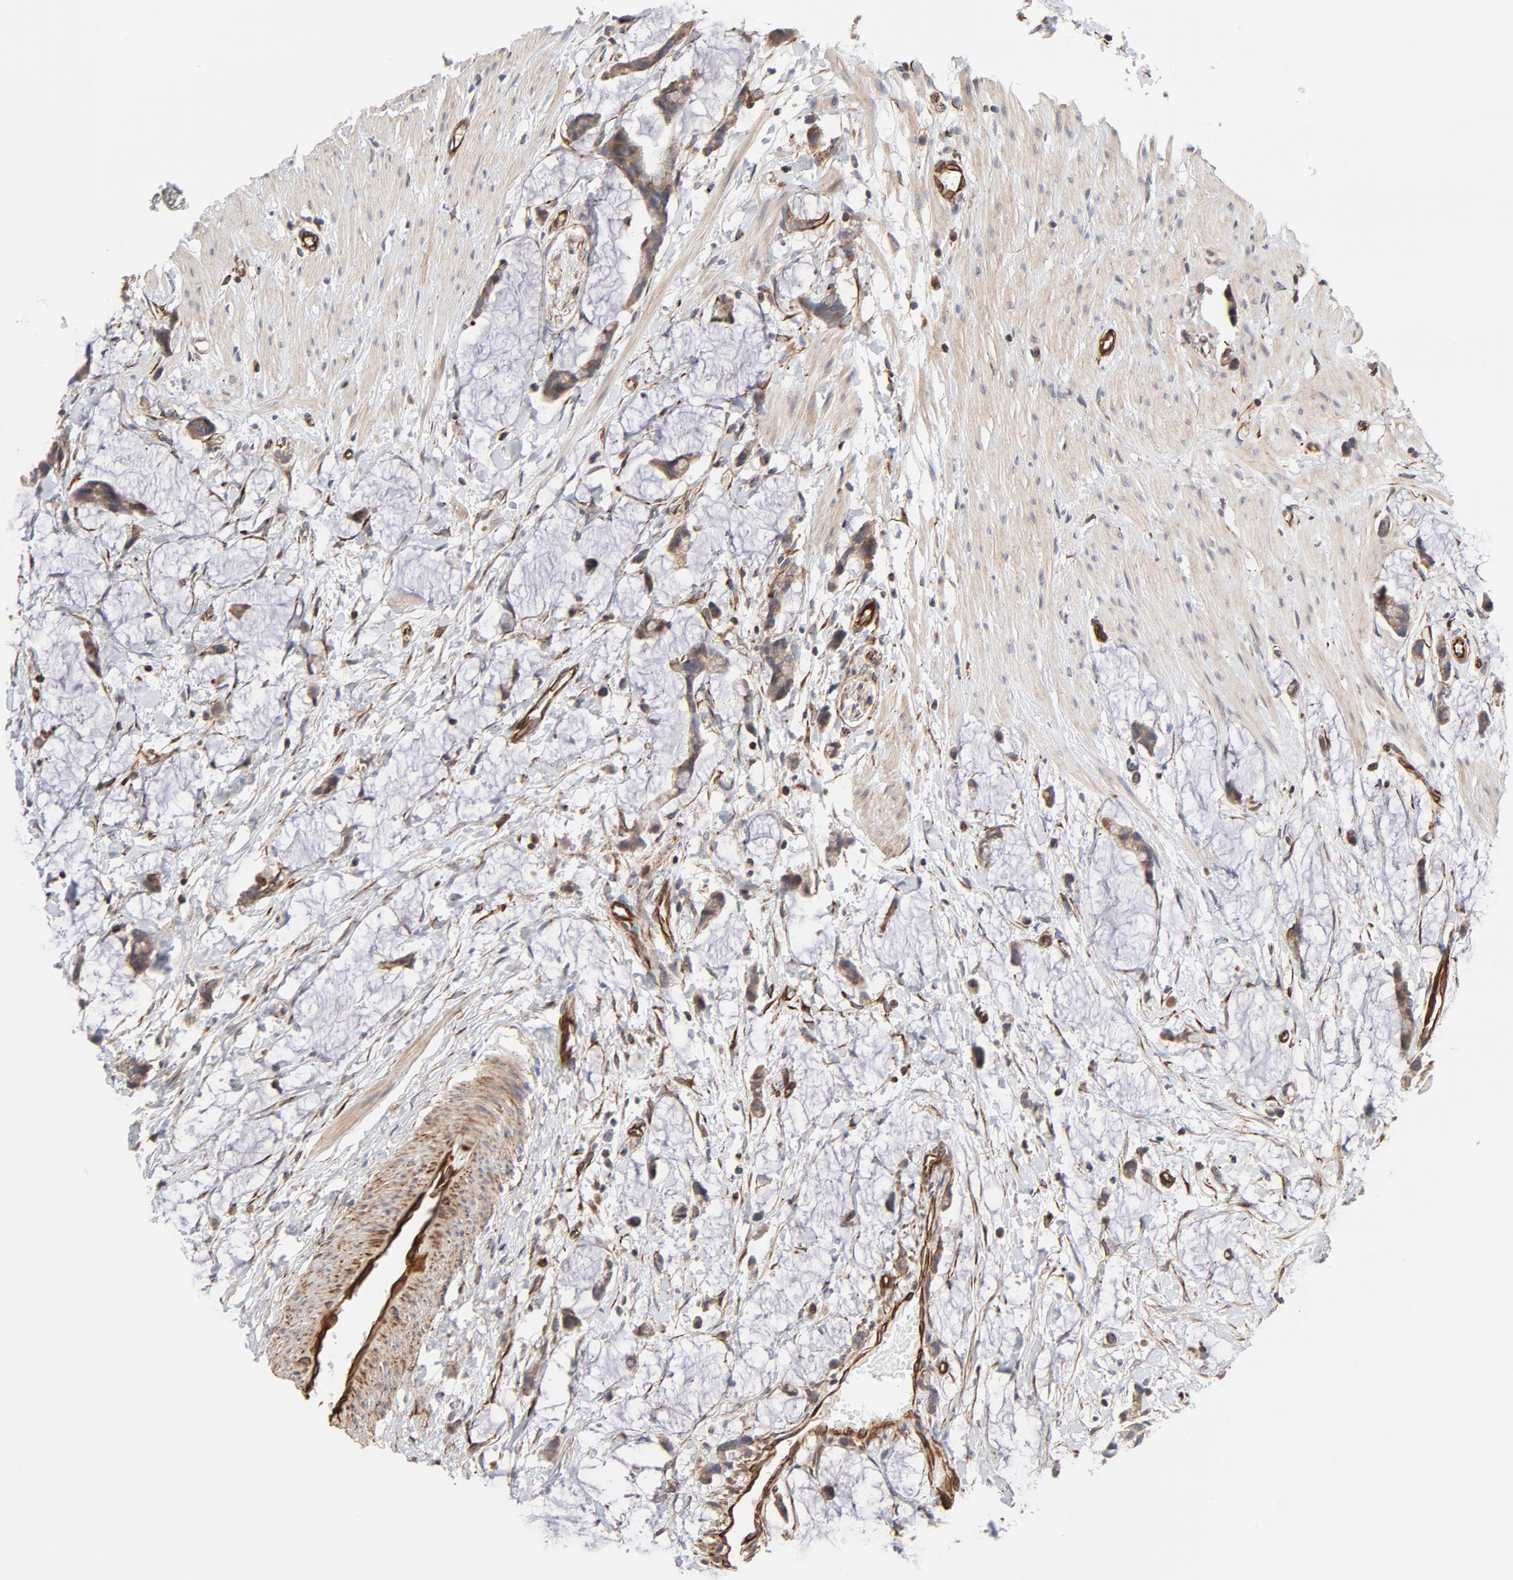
{"staining": {"intensity": "moderate", "quantity": ">75%", "location": "cytoplasmic/membranous"}, "tissue": "colorectal cancer", "cell_type": "Tumor cells", "image_type": "cancer", "snomed": [{"axis": "morphology", "description": "Adenocarcinoma, NOS"}, {"axis": "topography", "description": "Colon"}], "caption": "Immunohistochemical staining of human colorectal adenocarcinoma exhibits medium levels of moderate cytoplasmic/membranous protein expression in about >75% of tumor cells.", "gene": "DNAAF2", "patient": {"sex": "male", "age": 14}}